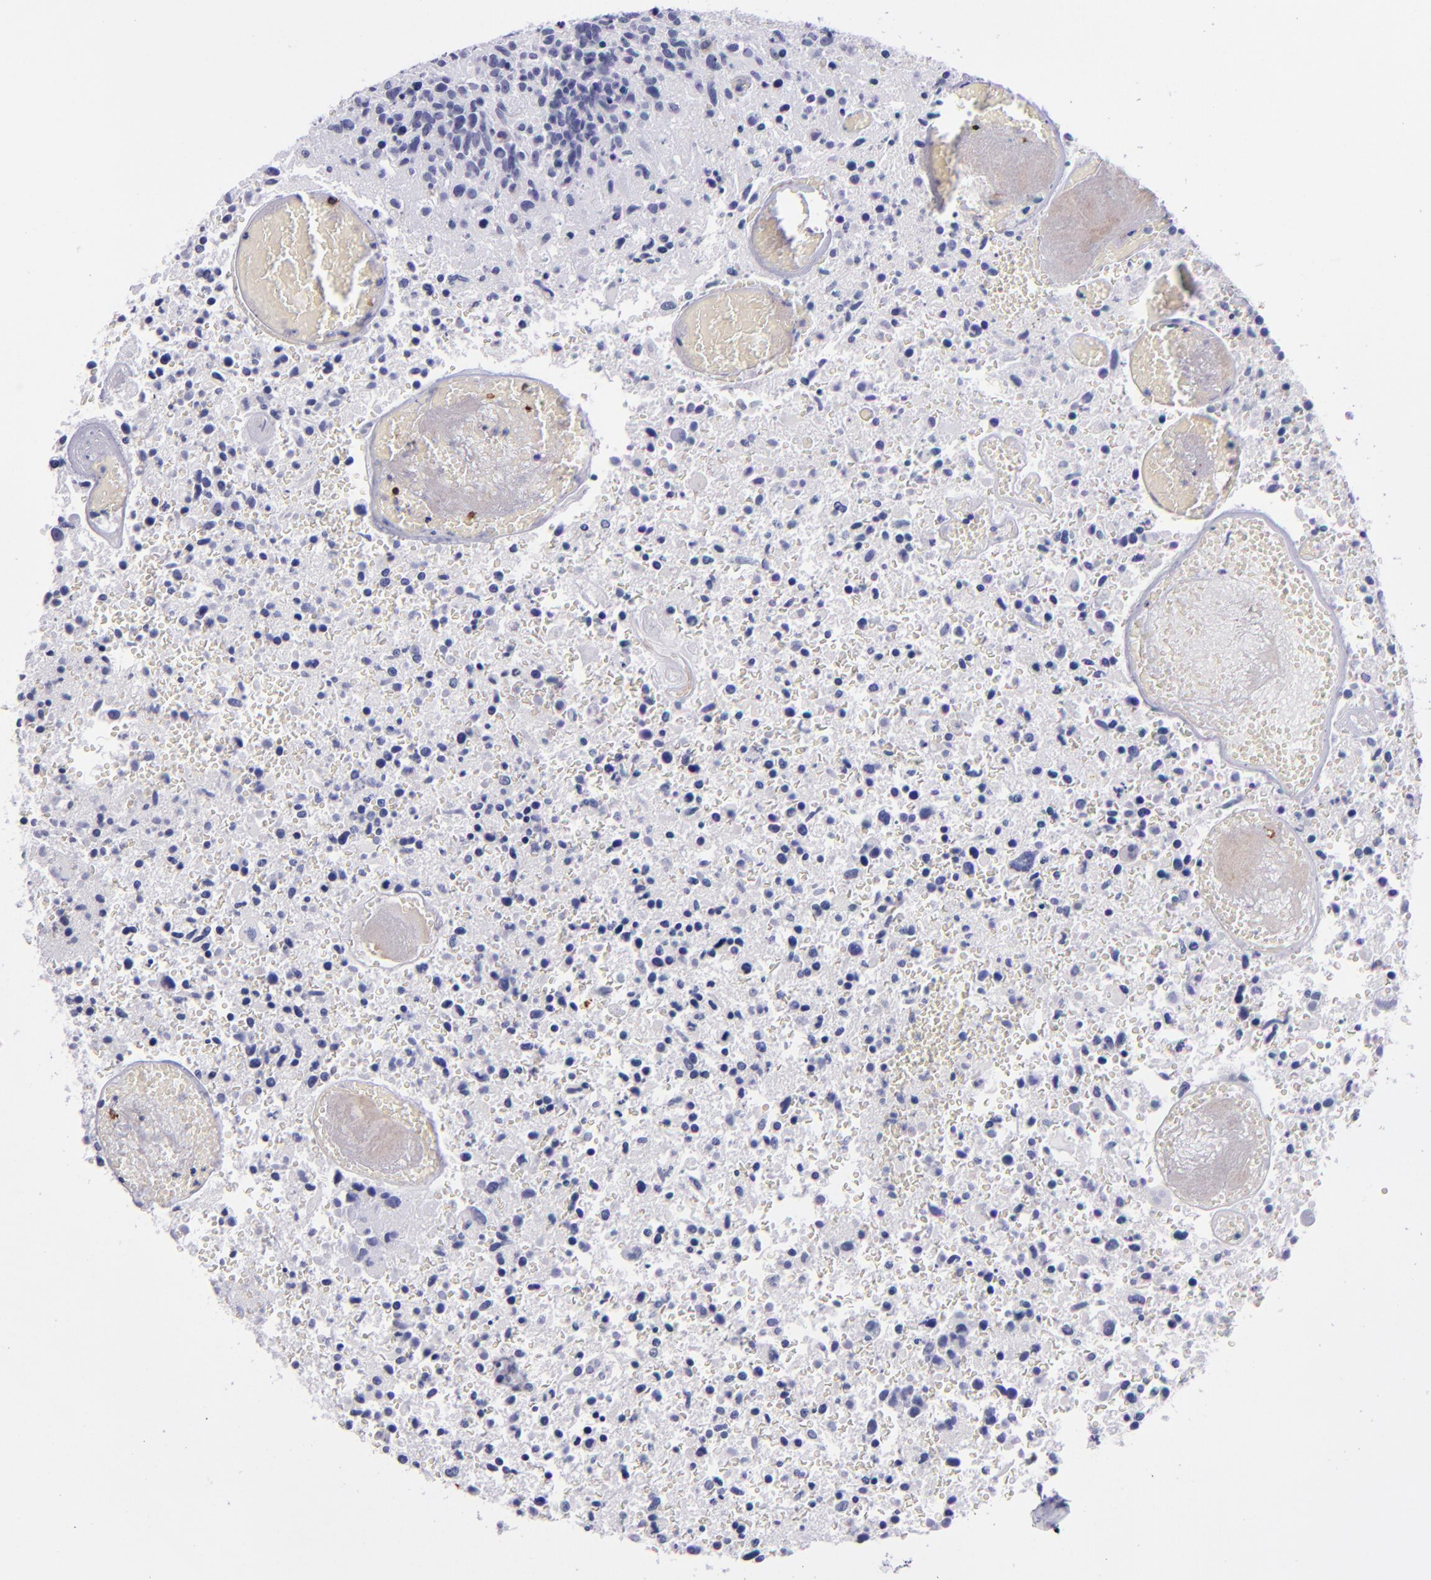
{"staining": {"intensity": "negative", "quantity": "none", "location": "none"}, "tissue": "glioma", "cell_type": "Tumor cells", "image_type": "cancer", "snomed": [{"axis": "morphology", "description": "Glioma, malignant, High grade"}, {"axis": "topography", "description": "Brain"}], "caption": "DAB (3,3'-diaminobenzidine) immunohistochemical staining of human high-grade glioma (malignant) displays no significant staining in tumor cells. (DAB (3,3'-diaminobenzidine) IHC with hematoxylin counter stain).", "gene": "CD37", "patient": {"sex": "male", "age": 72}}